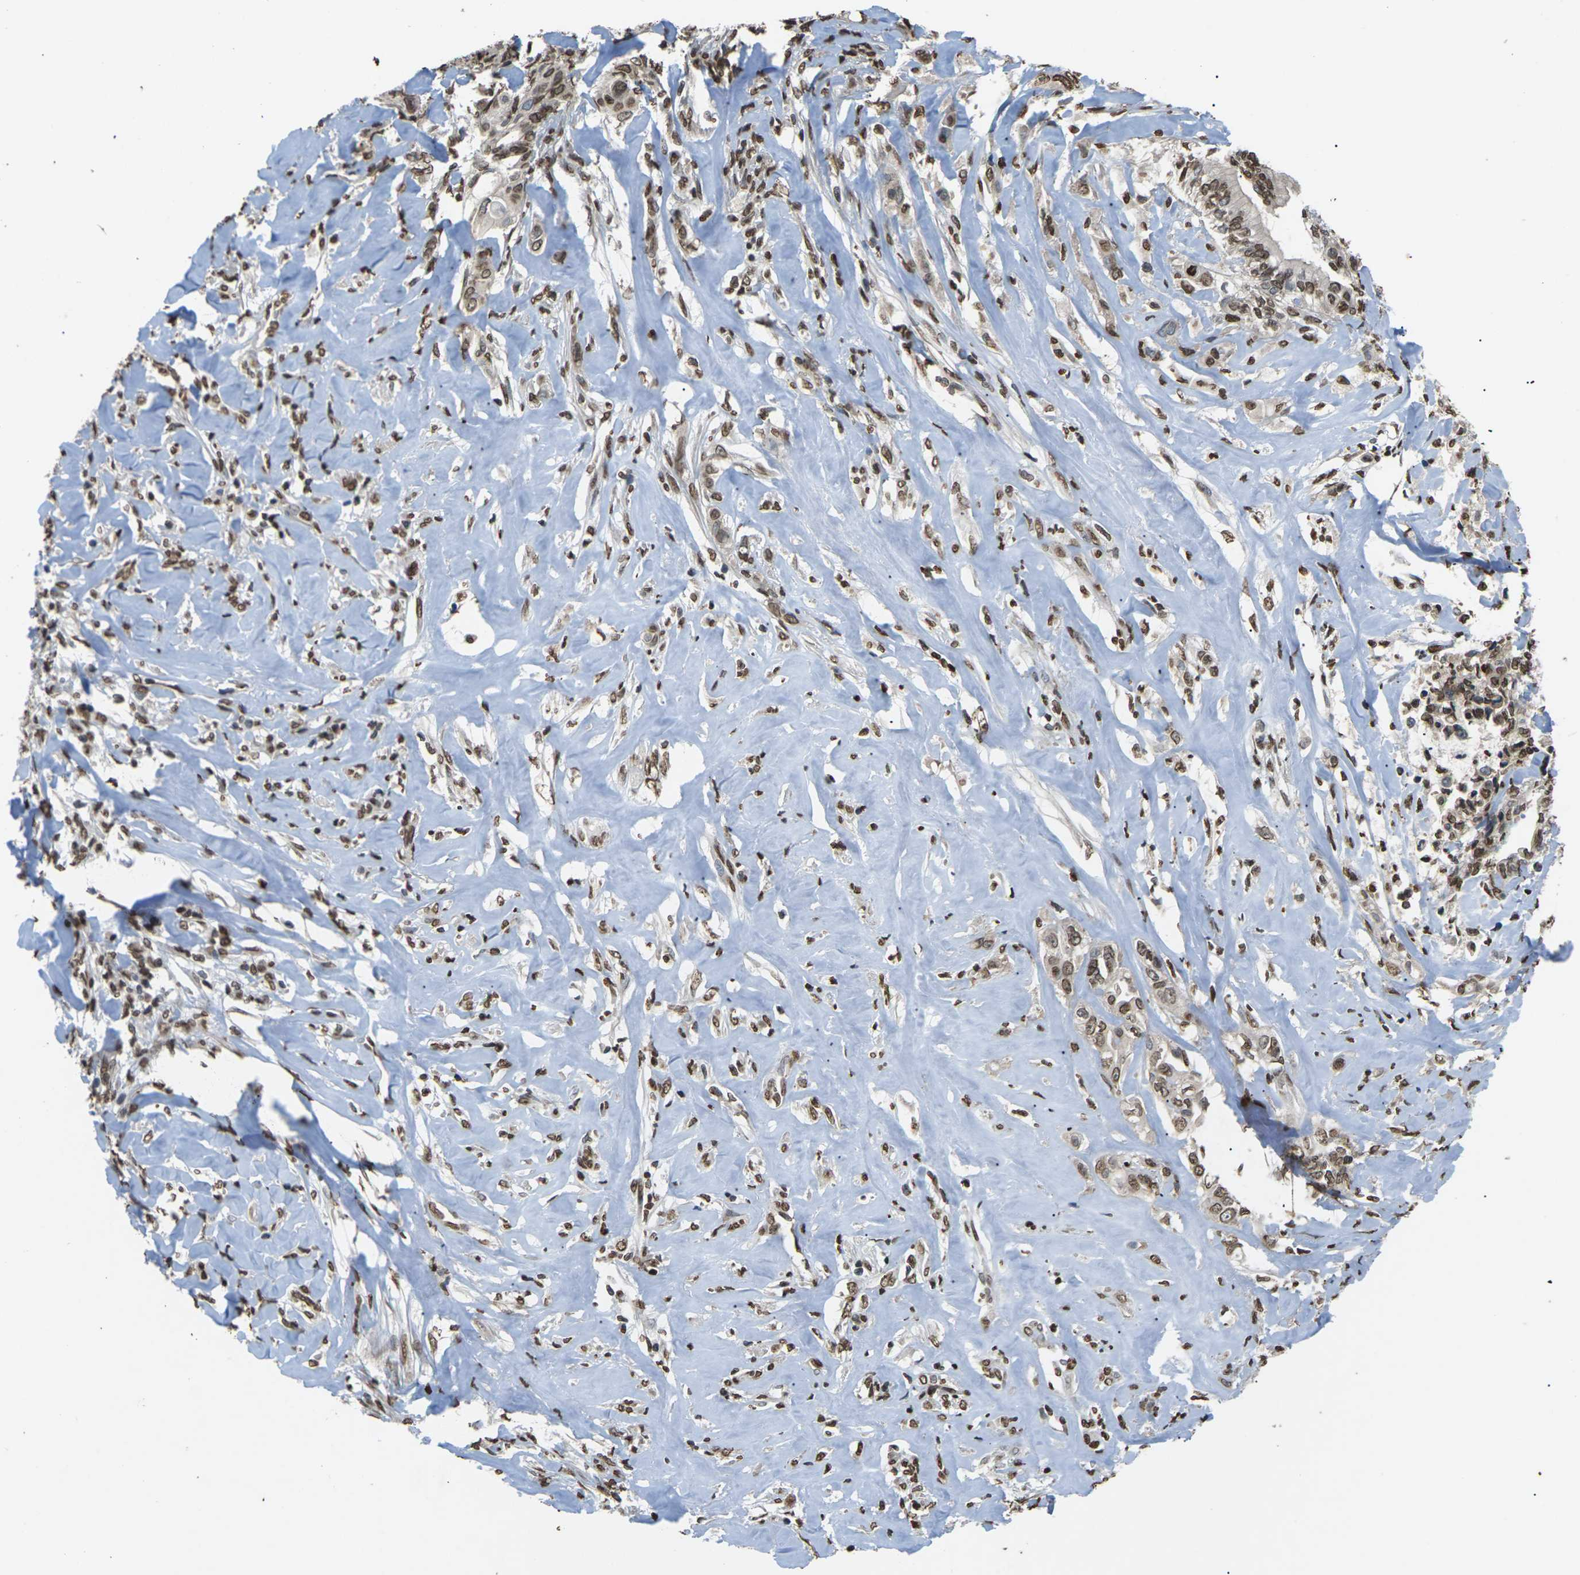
{"staining": {"intensity": "moderate", "quantity": ">75%", "location": "nuclear"}, "tissue": "liver cancer", "cell_type": "Tumor cells", "image_type": "cancer", "snomed": [{"axis": "morphology", "description": "Cholangiocarcinoma"}, {"axis": "topography", "description": "Liver"}], "caption": "Immunohistochemical staining of human liver cancer (cholangiocarcinoma) exhibits moderate nuclear protein positivity in about >75% of tumor cells.", "gene": "EMSY", "patient": {"sex": "female", "age": 67}}